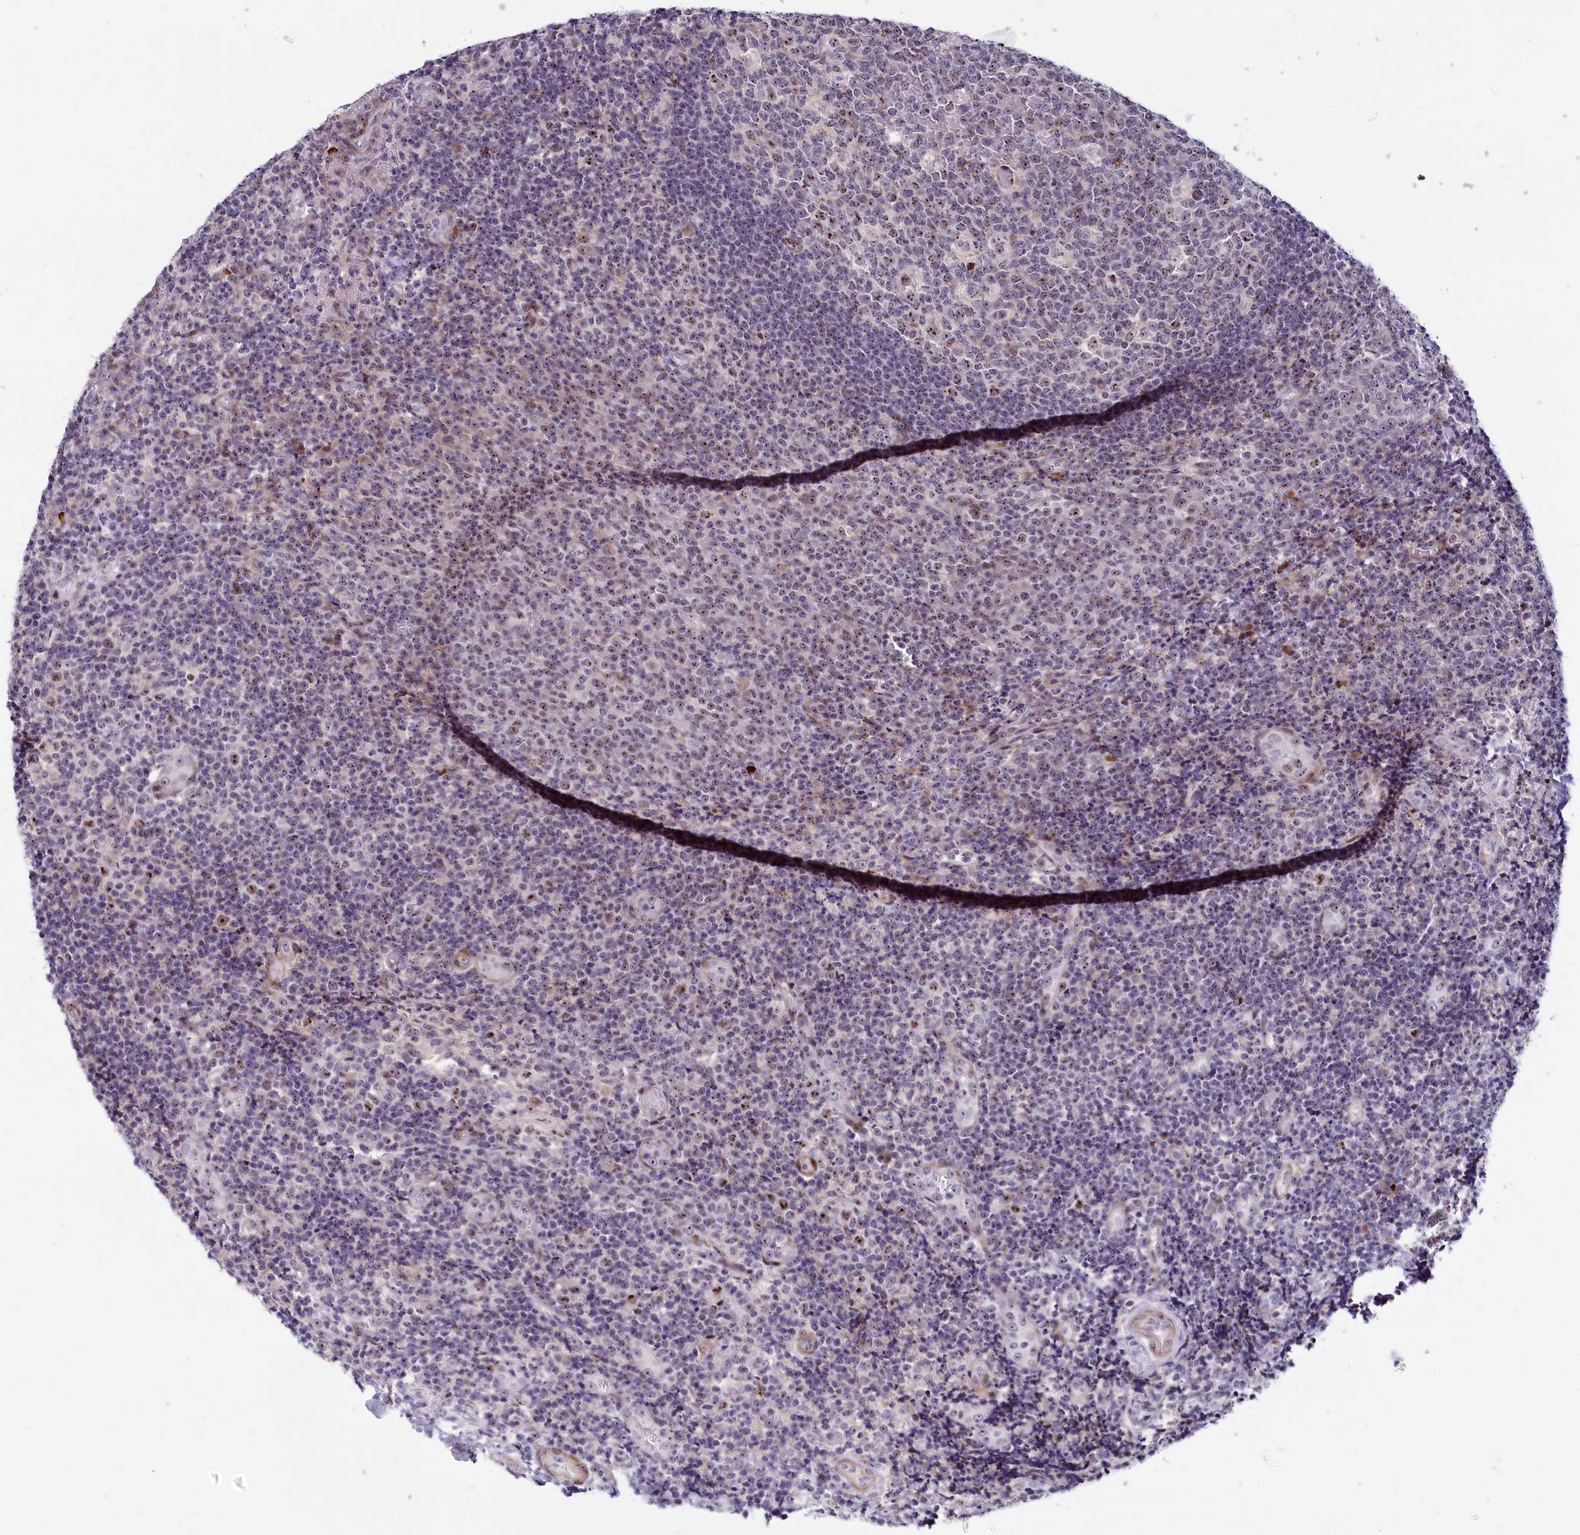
{"staining": {"intensity": "moderate", "quantity": "25%-75%", "location": "cytoplasmic/membranous,nuclear"}, "tissue": "tonsil", "cell_type": "Germinal center cells", "image_type": "normal", "snomed": [{"axis": "morphology", "description": "Normal tissue, NOS"}, {"axis": "topography", "description": "Tonsil"}], "caption": "Human tonsil stained with a protein marker displays moderate staining in germinal center cells.", "gene": "TCOF1", "patient": {"sex": "female", "age": 19}}